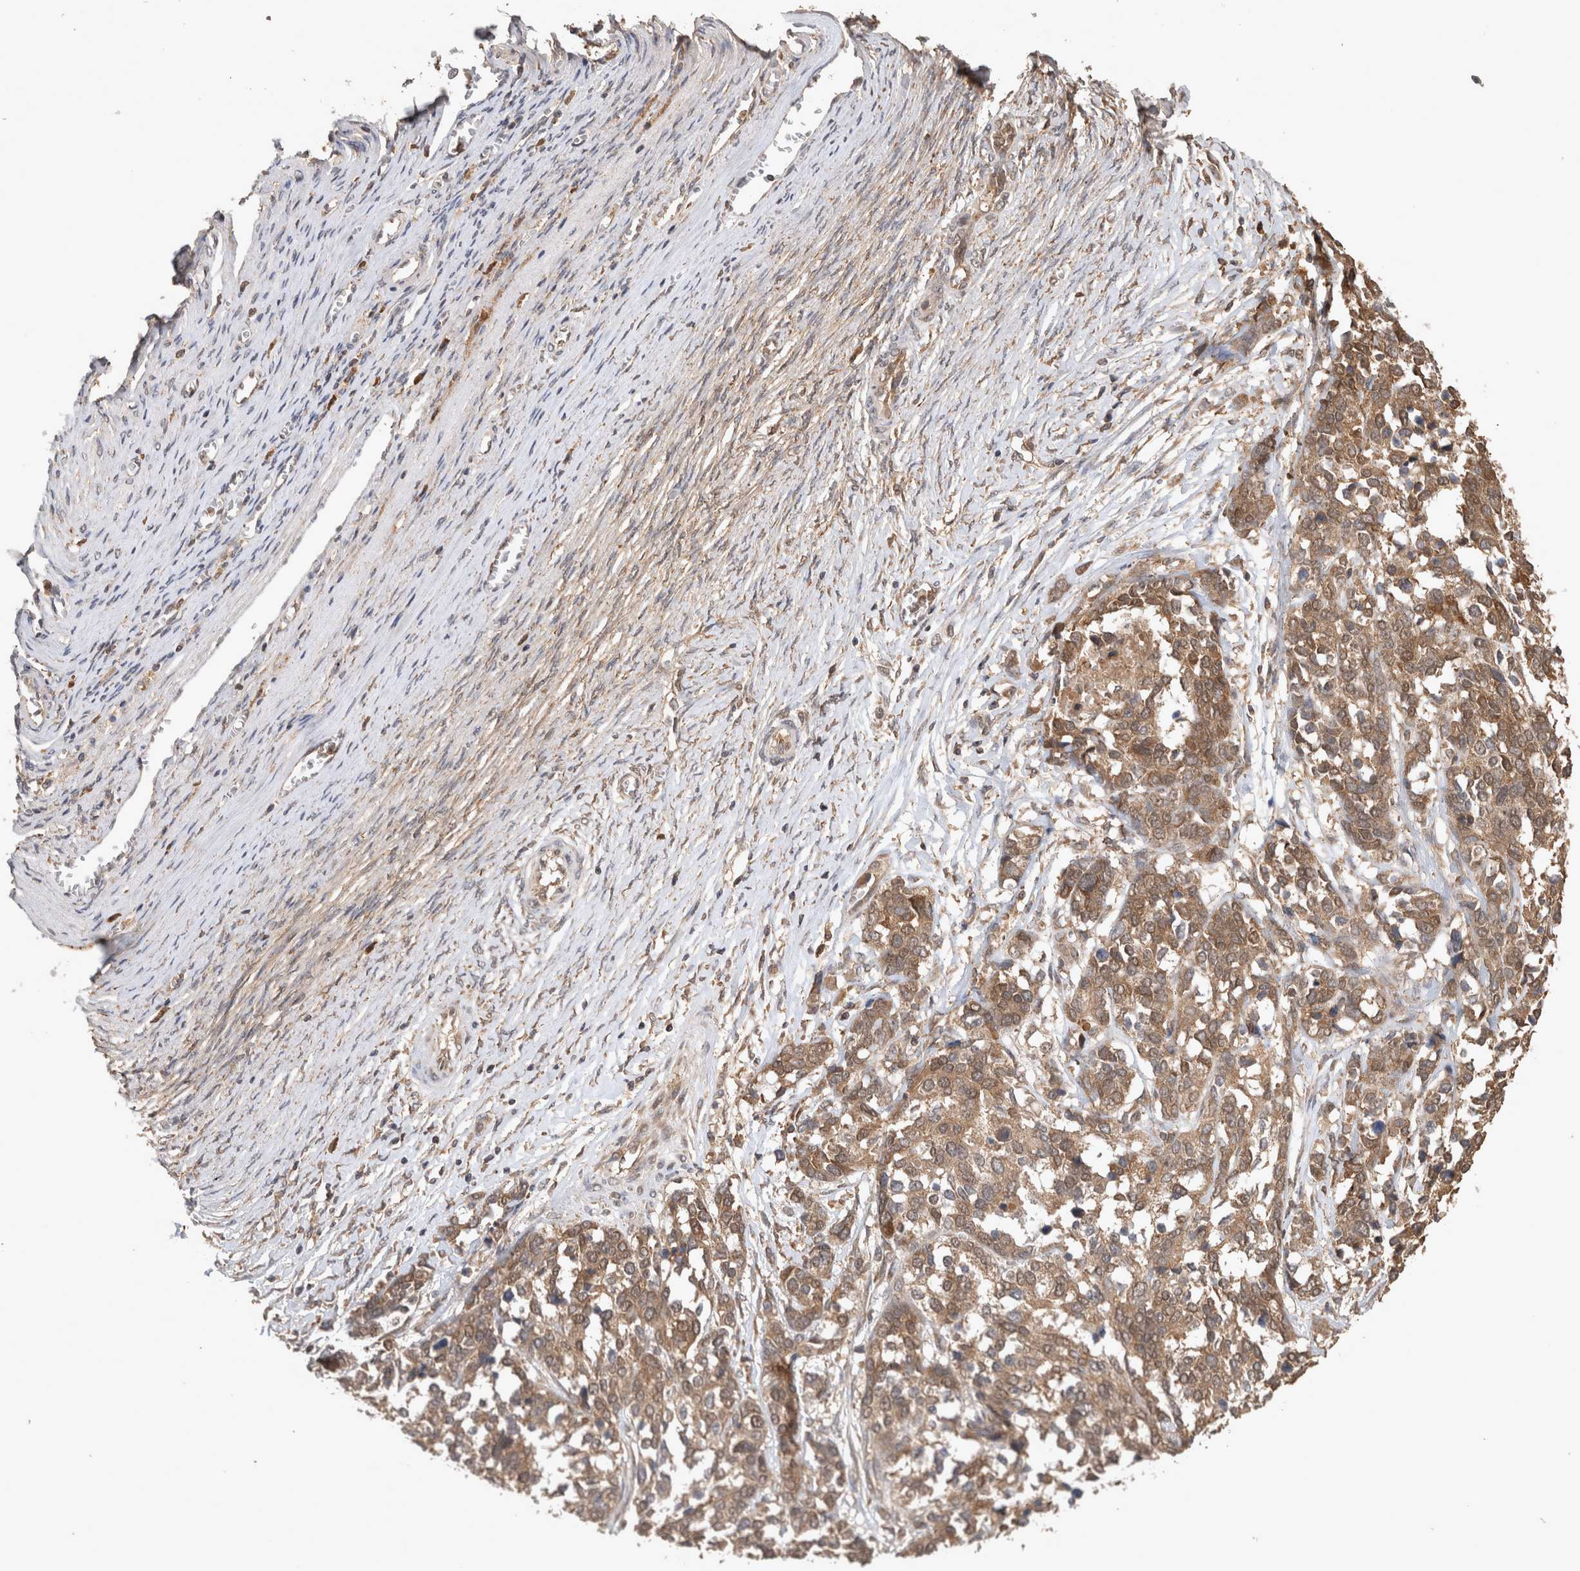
{"staining": {"intensity": "moderate", "quantity": ">75%", "location": "cytoplasmic/membranous"}, "tissue": "ovarian cancer", "cell_type": "Tumor cells", "image_type": "cancer", "snomed": [{"axis": "morphology", "description": "Cystadenocarcinoma, serous, NOS"}, {"axis": "topography", "description": "Ovary"}], "caption": "A histopathology image showing moderate cytoplasmic/membranous expression in approximately >75% of tumor cells in ovarian cancer, as visualized by brown immunohistochemical staining.", "gene": "OTUD7B", "patient": {"sex": "female", "age": 44}}